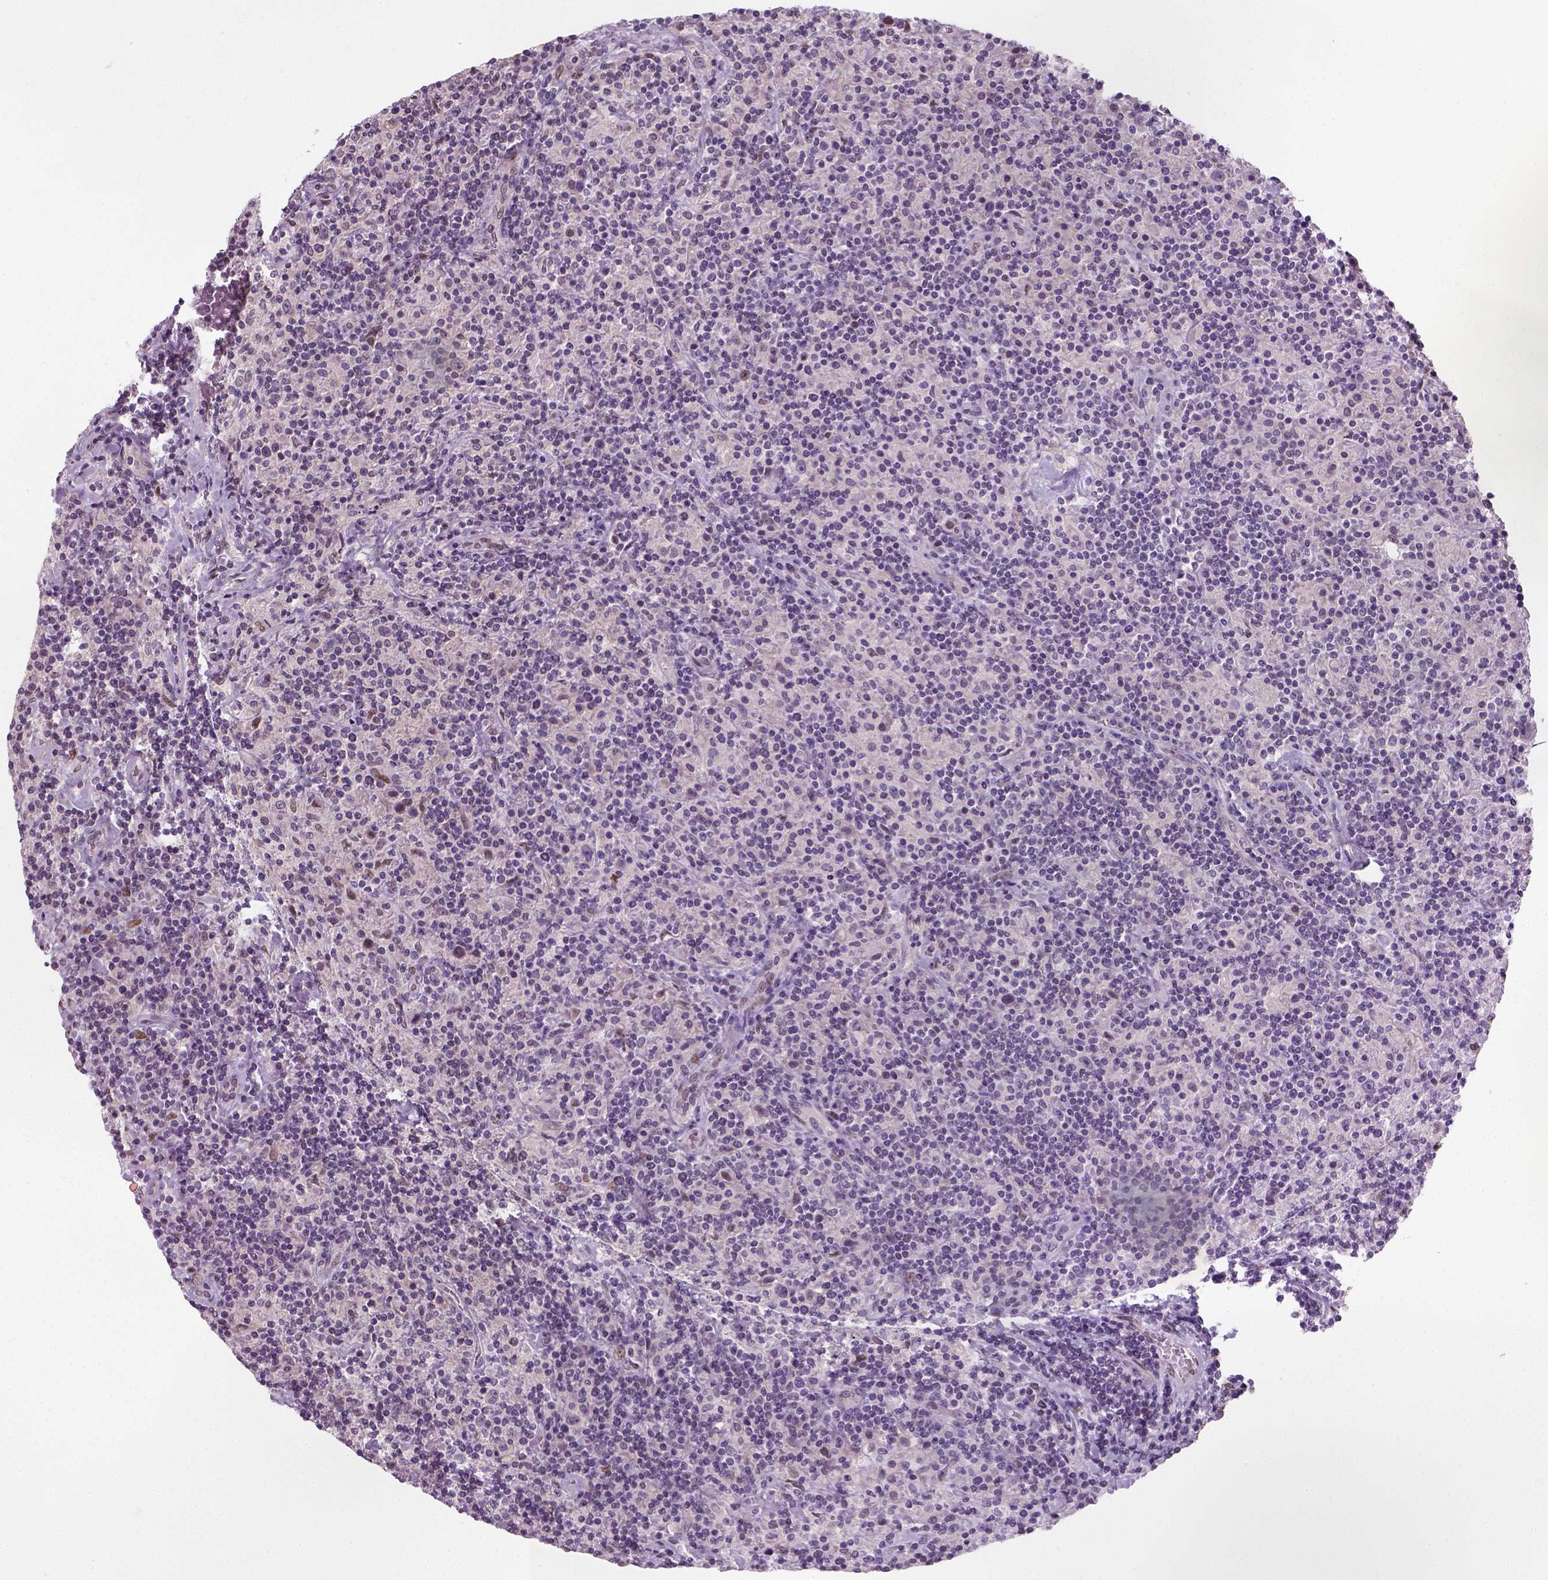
{"staining": {"intensity": "negative", "quantity": "none", "location": "none"}, "tissue": "lymphoma", "cell_type": "Tumor cells", "image_type": "cancer", "snomed": [{"axis": "morphology", "description": "Hodgkin's disease, NOS"}, {"axis": "topography", "description": "Lymph node"}], "caption": "A photomicrograph of human Hodgkin's disease is negative for staining in tumor cells.", "gene": "C1orf112", "patient": {"sex": "male", "age": 70}}